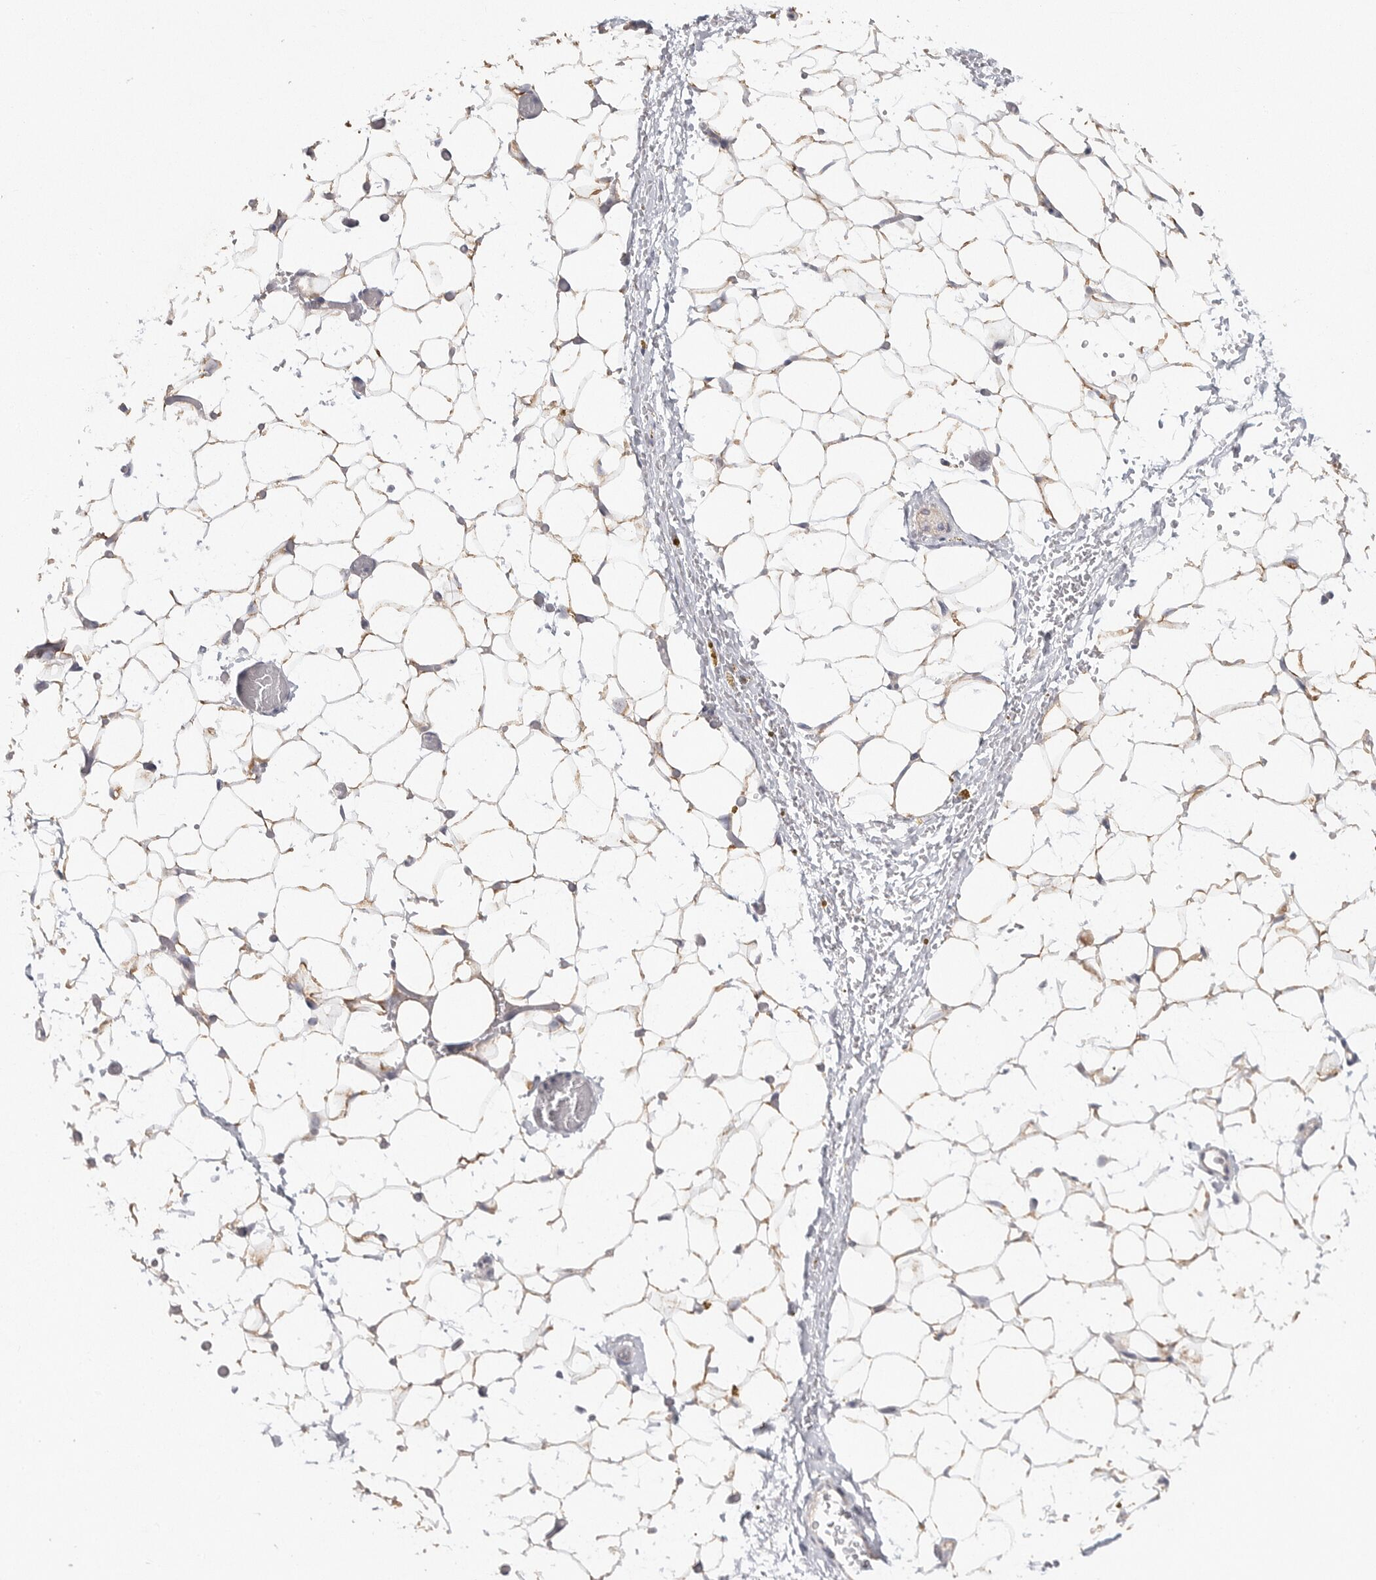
{"staining": {"intensity": "moderate", "quantity": "25%-75%", "location": "cytoplasmic/membranous"}, "tissue": "adipose tissue", "cell_type": "Adipocytes", "image_type": "normal", "snomed": [{"axis": "morphology", "description": "Normal tissue, NOS"}, {"axis": "topography", "description": "Kidney"}, {"axis": "topography", "description": "Peripheral nerve tissue"}], "caption": "This photomicrograph demonstrates immunohistochemistry staining of benign human adipose tissue, with medium moderate cytoplasmic/membranous staining in approximately 25%-75% of adipocytes.", "gene": "ELP3", "patient": {"sex": "male", "age": 7}}